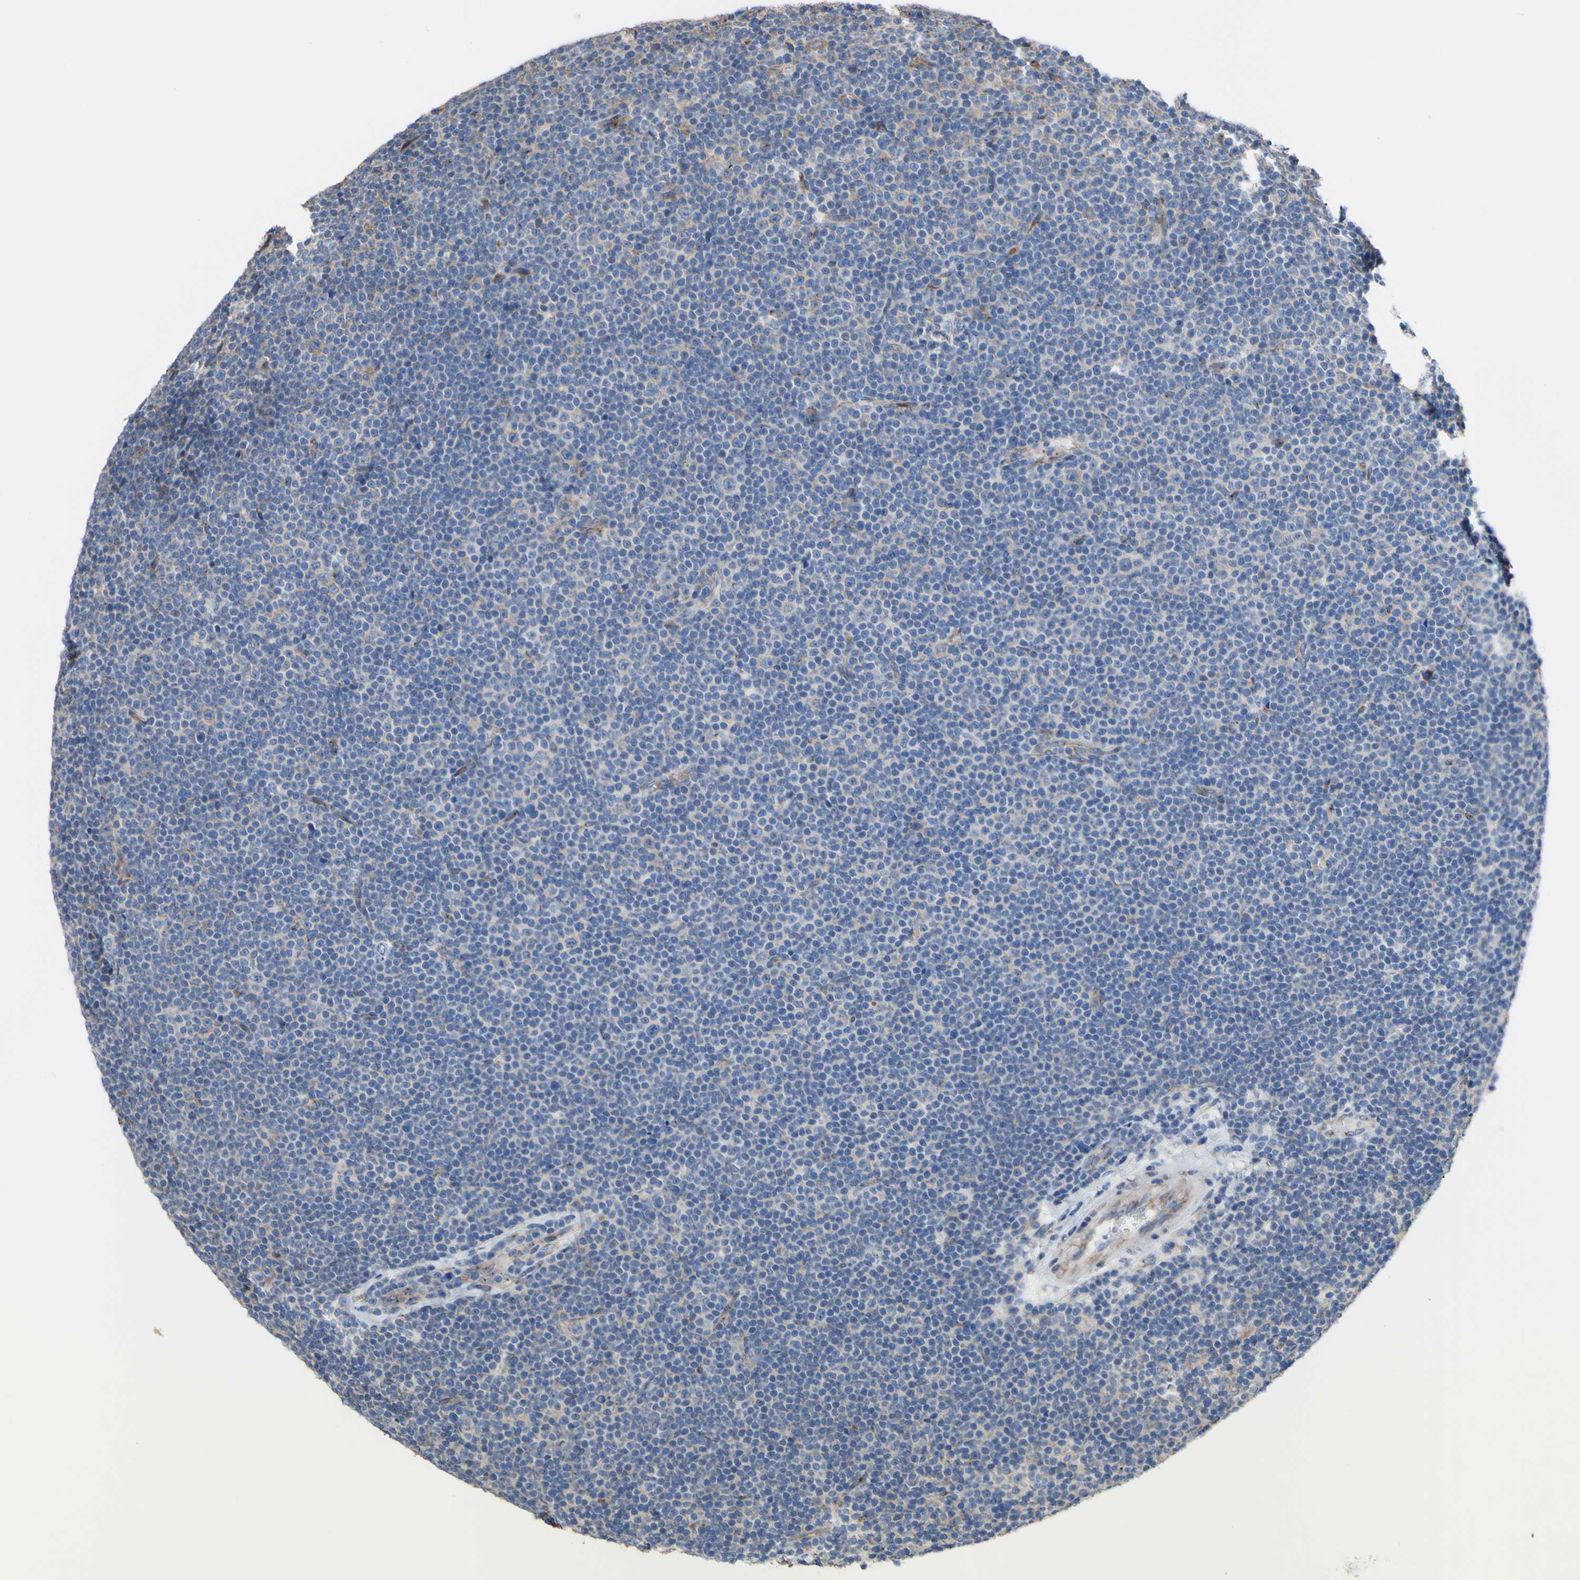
{"staining": {"intensity": "weak", "quantity": ">75%", "location": "cytoplasmic/membranous"}, "tissue": "lymphoma", "cell_type": "Tumor cells", "image_type": "cancer", "snomed": [{"axis": "morphology", "description": "Malignant lymphoma, non-Hodgkin's type, Low grade"}, {"axis": "topography", "description": "Lymph node"}], "caption": "Malignant lymphoma, non-Hodgkin's type (low-grade) tissue demonstrates weak cytoplasmic/membranous expression in approximately >75% of tumor cells", "gene": "LRIG3", "patient": {"sex": "female", "age": 67}}